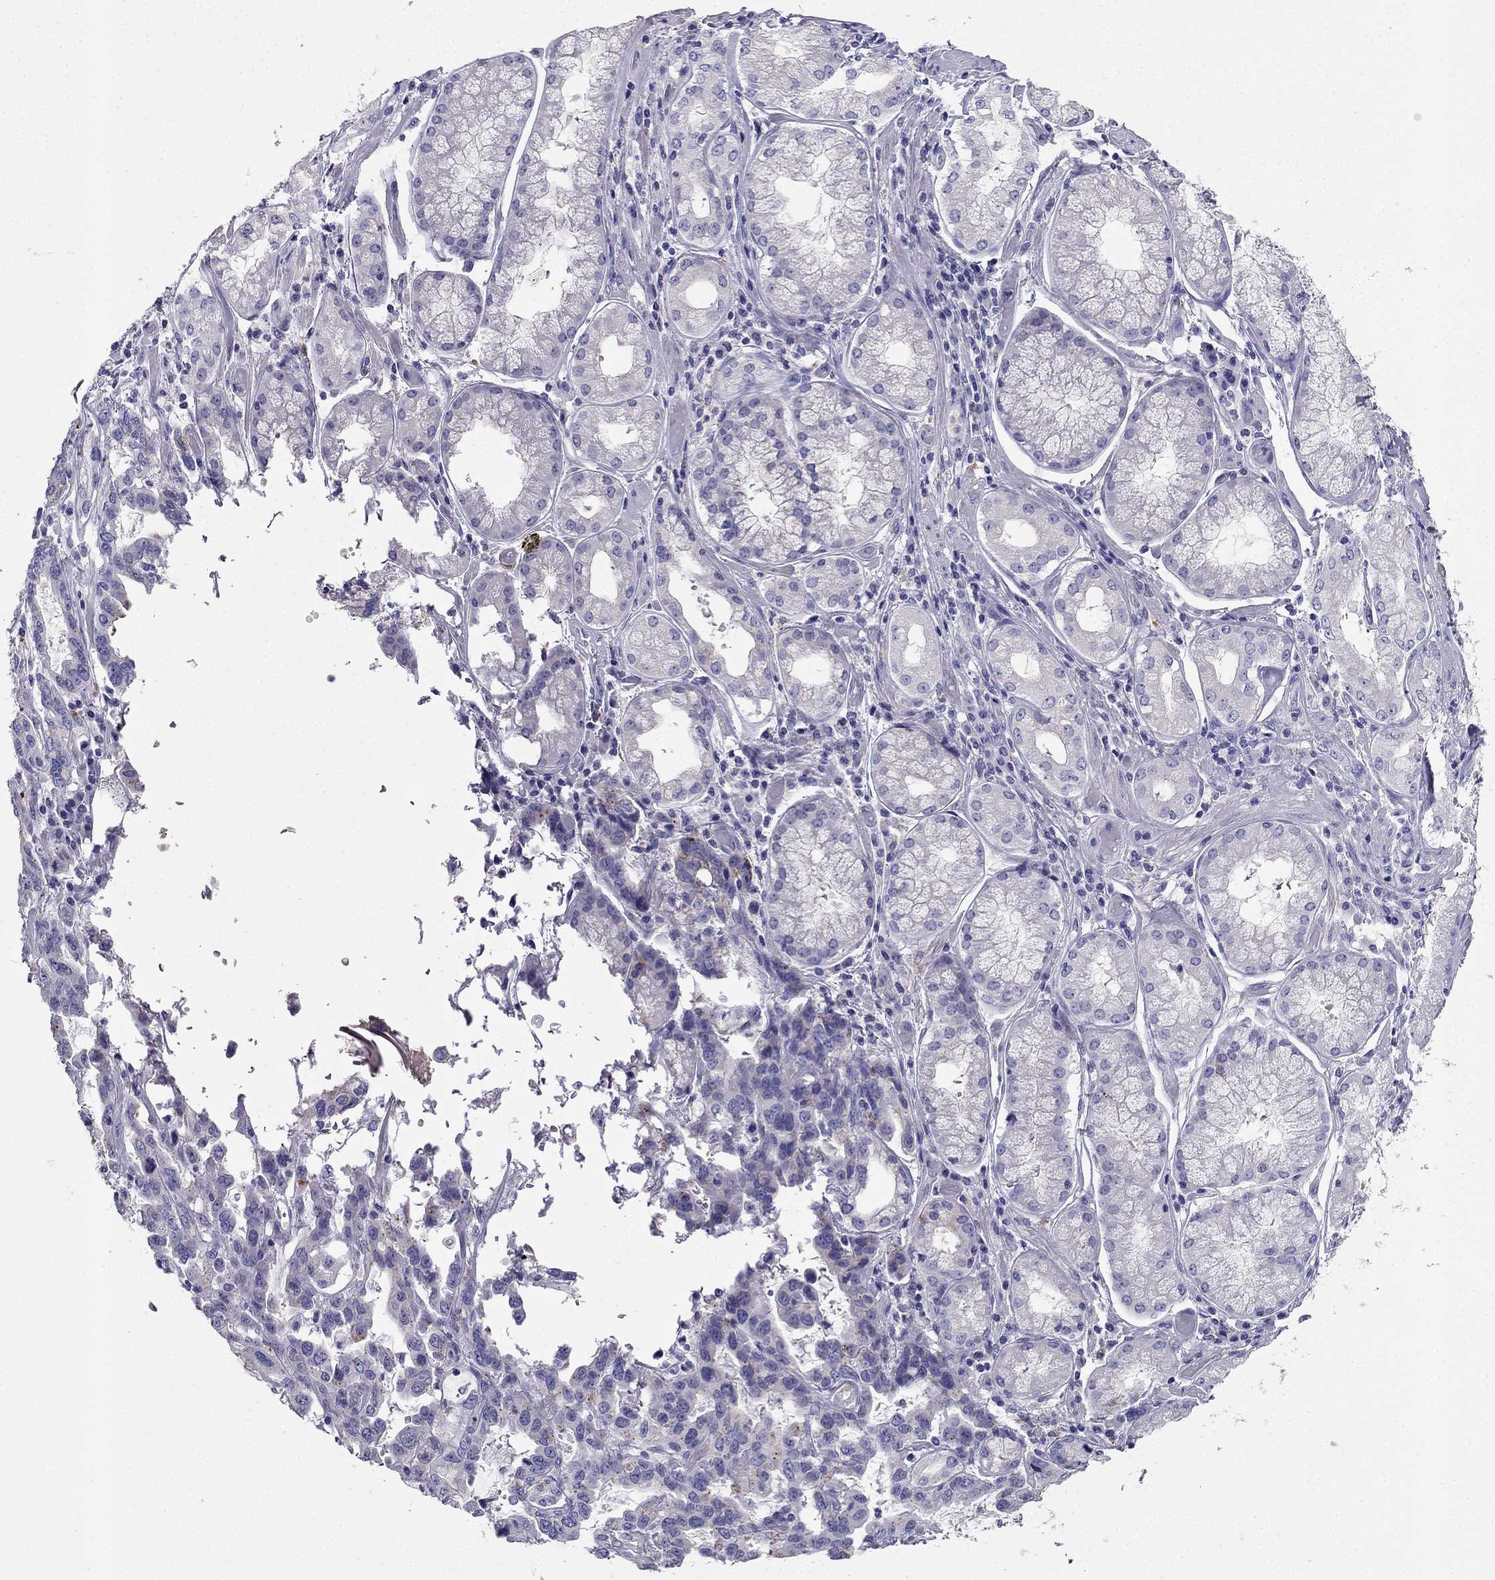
{"staining": {"intensity": "negative", "quantity": "none", "location": "none"}, "tissue": "stomach cancer", "cell_type": "Tumor cells", "image_type": "cancer", "snomed": [{"axis": "morphology", "description": "Adenocarcinoma, NOS"}, {"axis": "topography", "description": "Stomach, lower"}], "caption": "The photomicrograph displays no staining of tumor cells in stomach adenocarcinoma.", "gene": "PTH", "patient": {"sex": "female", "age": 76}}